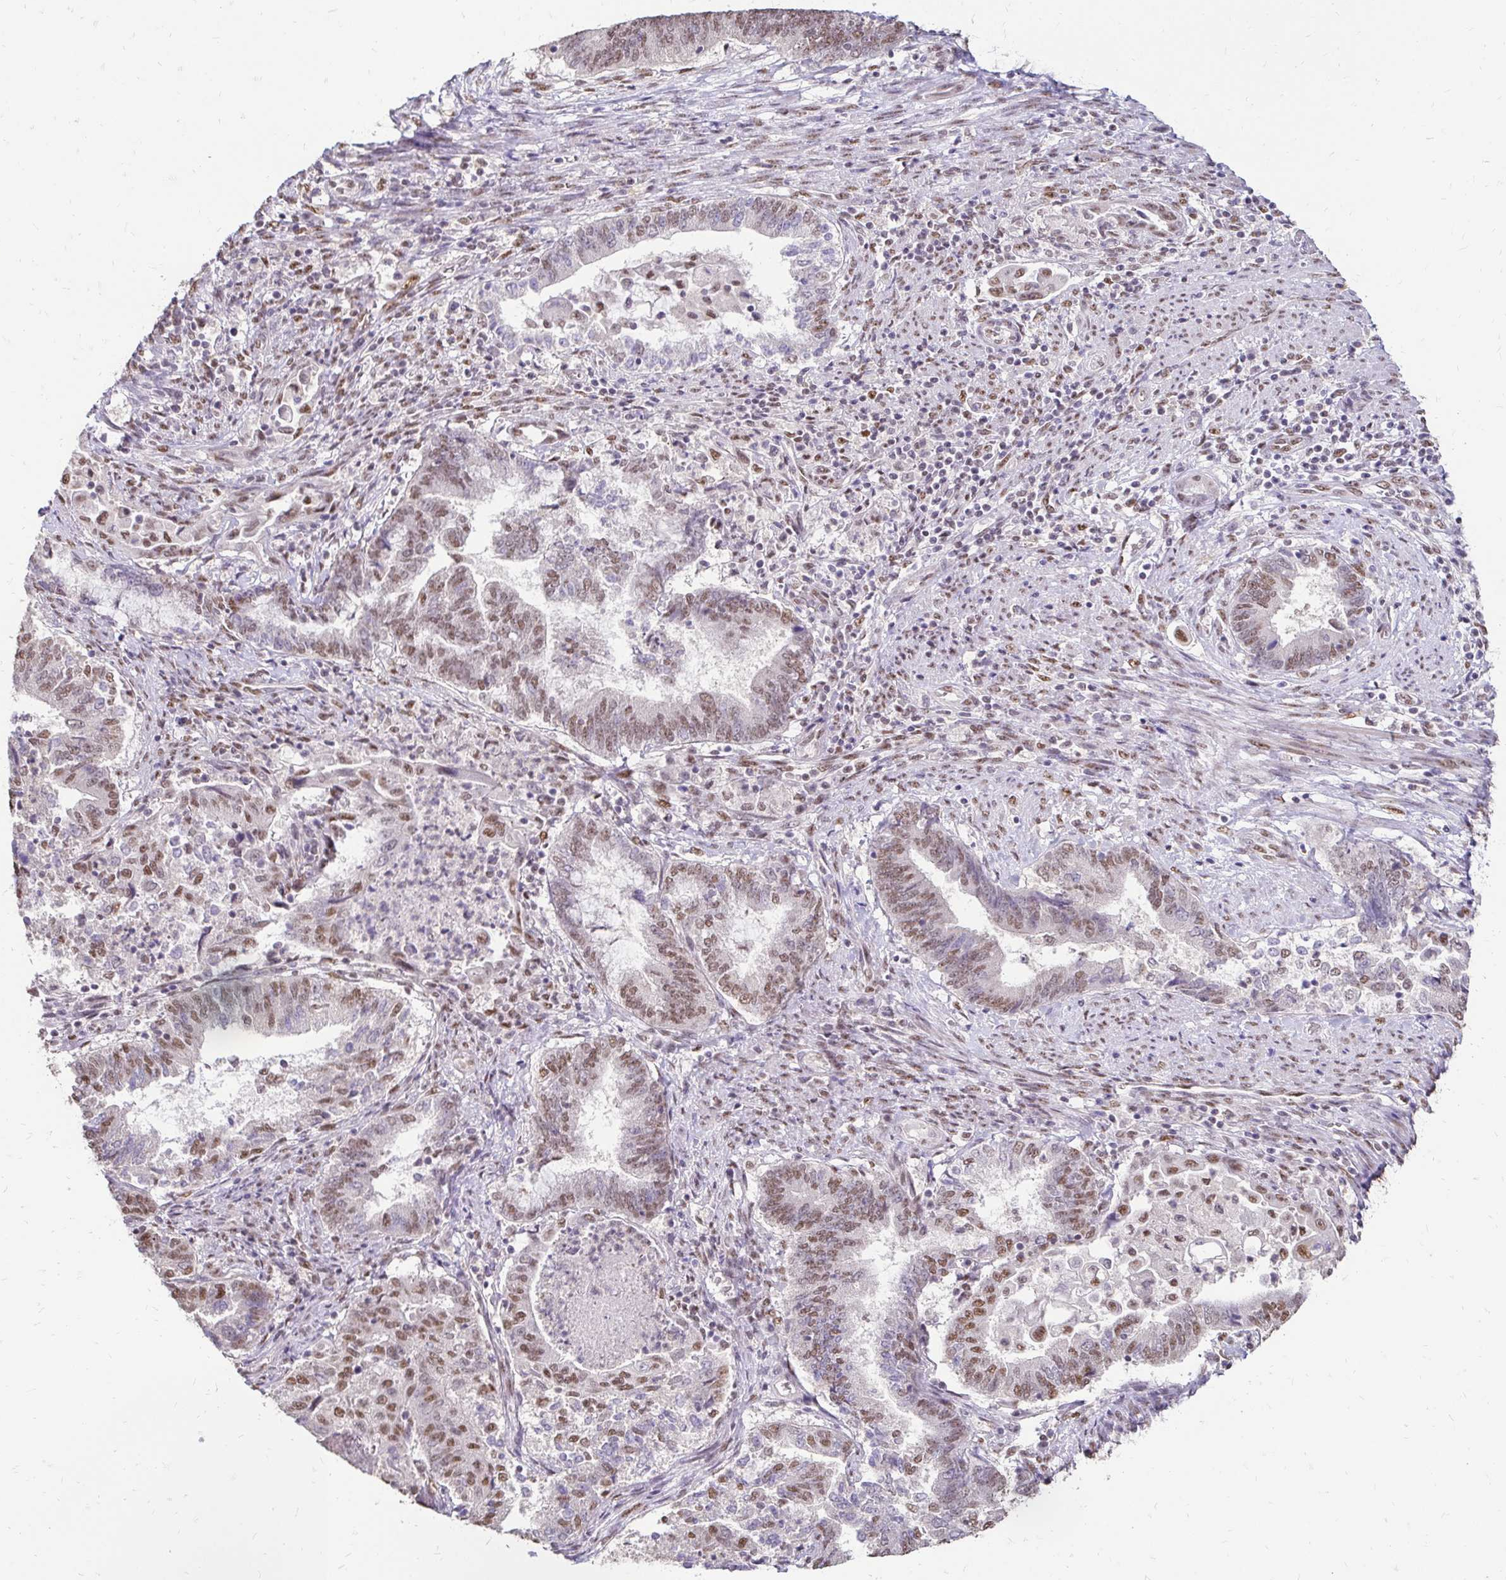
{"staining": {"intensity": "moderate", "quantity": "25%-75%", "location": "nuclear"}, "tissue": "endometrial cancer", "cell_type": "Tumor cells", "image_type": "cancer", "snomed": [{"axis": "morphology", "description": "Adenocarcinoma, NOS"}, {"axis": "topography", "description": "Endometrium"}], "caption": "There is medium levels of moderate nuclear staining in tumor cells of endometrial cancer, as demonstrated by immunohistochemical staining (brown color).", "gene": "RIMS4", "patient": {"sex": "female", "age": 65}}